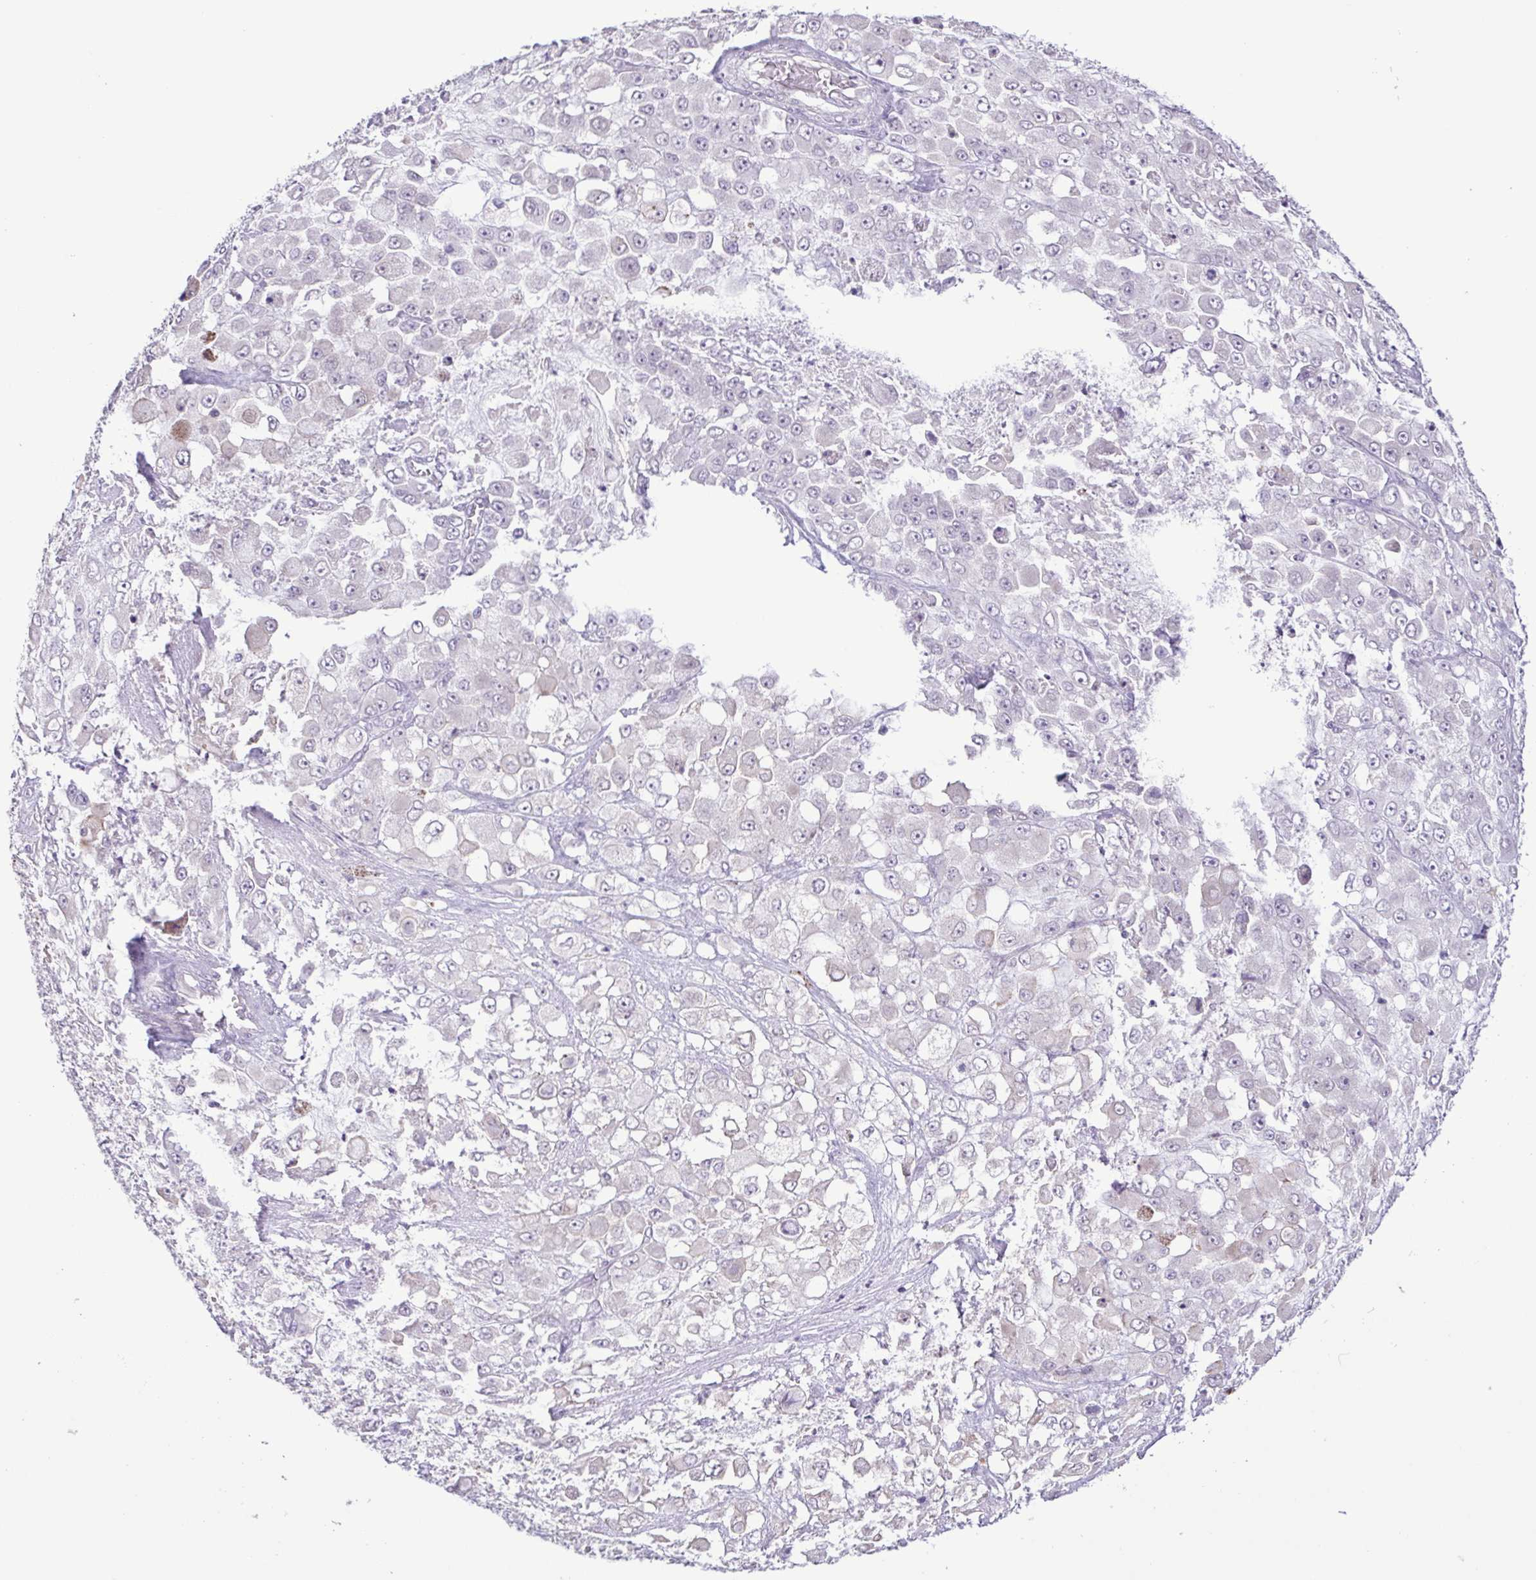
{"staining": {"intensity": "negative", "quantity": "none", "location": "none"}, "tissue": "stomach cancer", "cell_type": "Tumor cells", "image_type": "cancer", "snomed": [{"axis": "morphology", "description": "Adenocarcinoma, NOS"}, {"axis": "topography", "description": "Stomach"}], "caption": "Stomach adenocarcinoma was stained to show a protein in brown. There is no significant expression in tumor cells.", "gene": "IL1RN", "patient": {"sex": "female", "age": 76}}